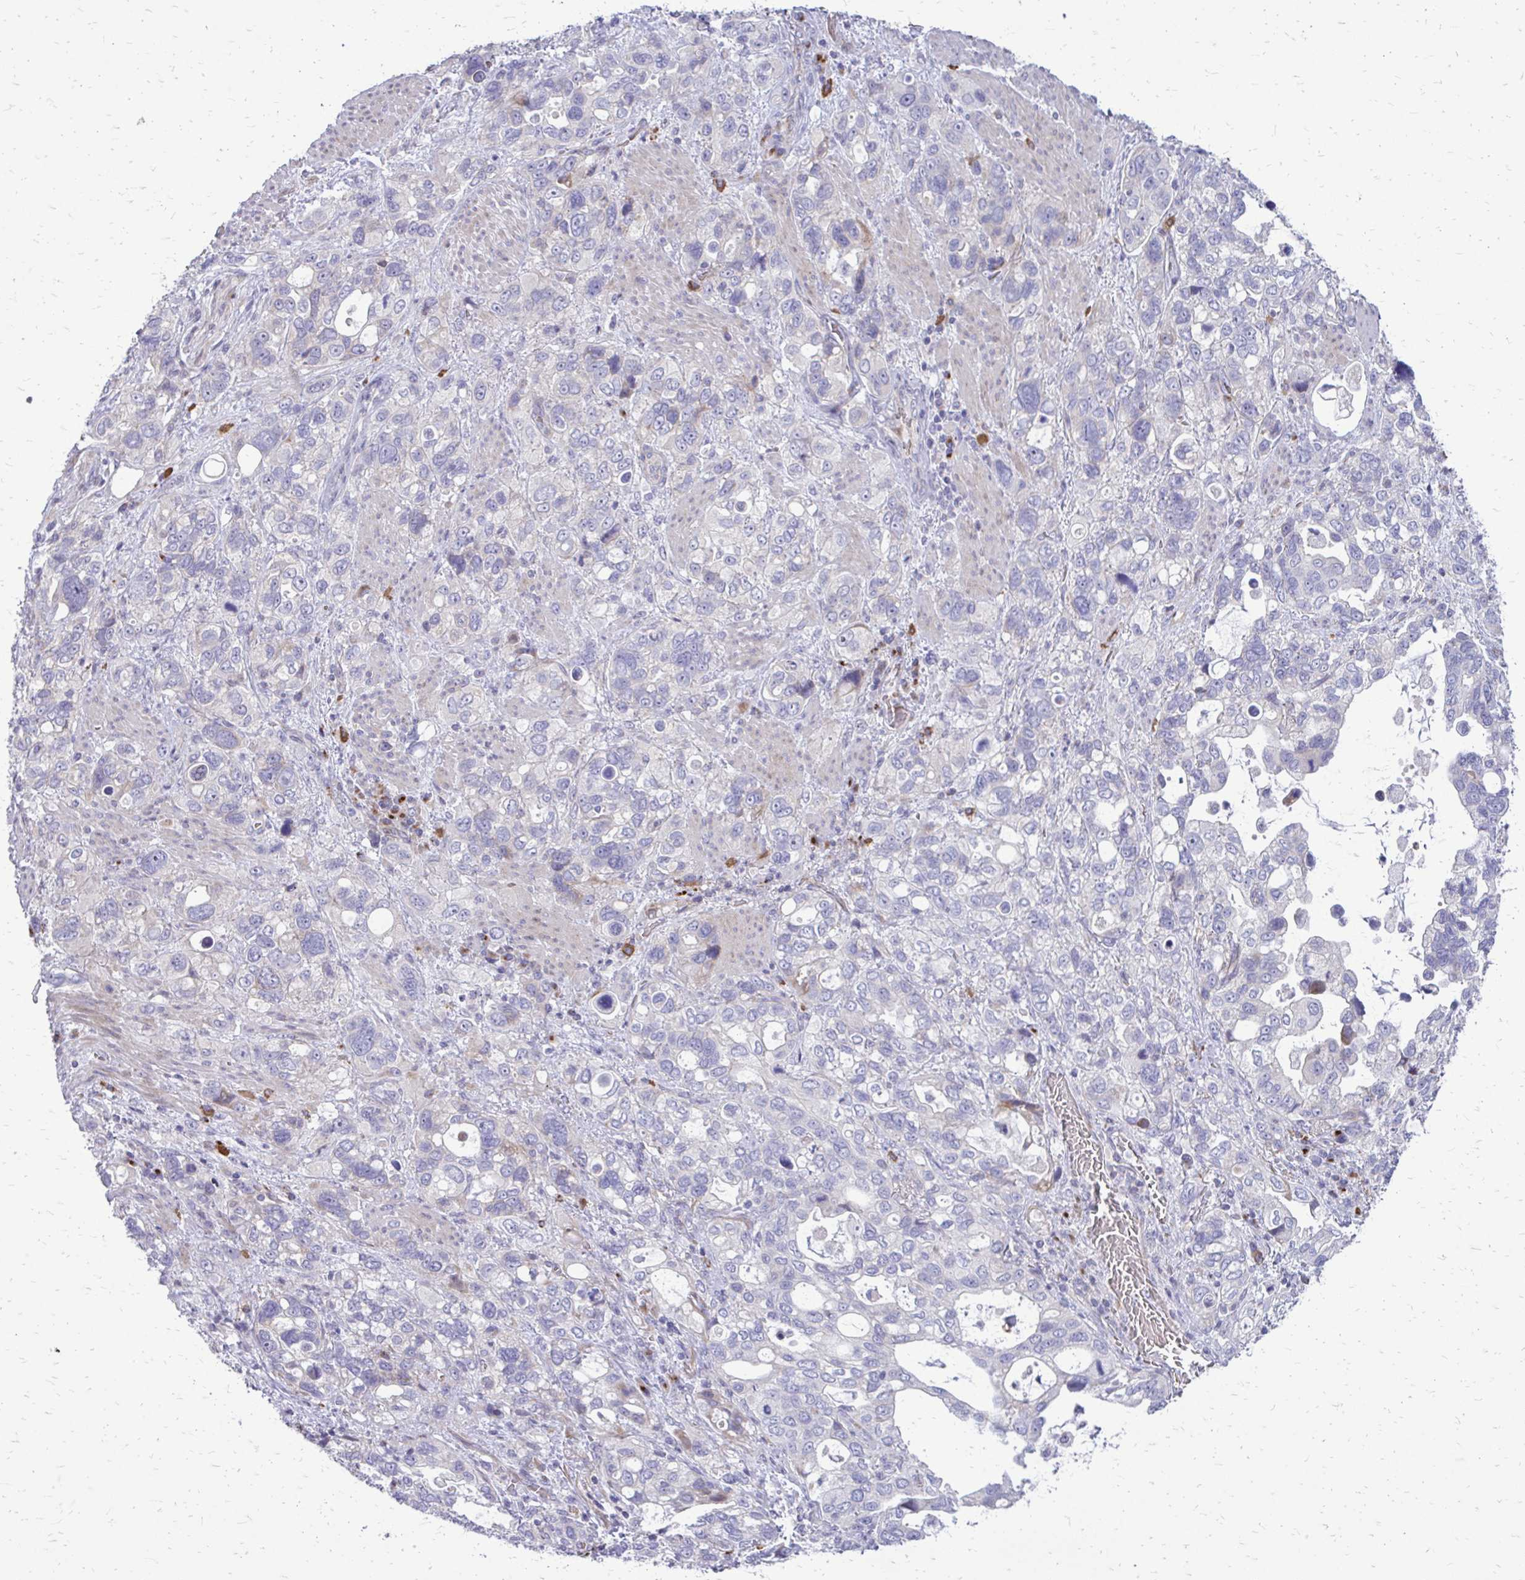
{"staining": {"intensity": "negative", "quantity": "none", "location": "none"}, "tissue": "stomach cancer", "cell_type": "Tumor cells", "image_type": "cancer", "snomed": [{"axis": "morphology", "description": "Adenocarcinoma, NOS"}, {"axis": "topography", "description": "Stomach, upper"}], "caption": "Image shows no significant protein positivity in tumor cells of adenocarcinoma (stomach).", "gene": "FUNDC2", "patient": {"sex": "female", "age": 81}}